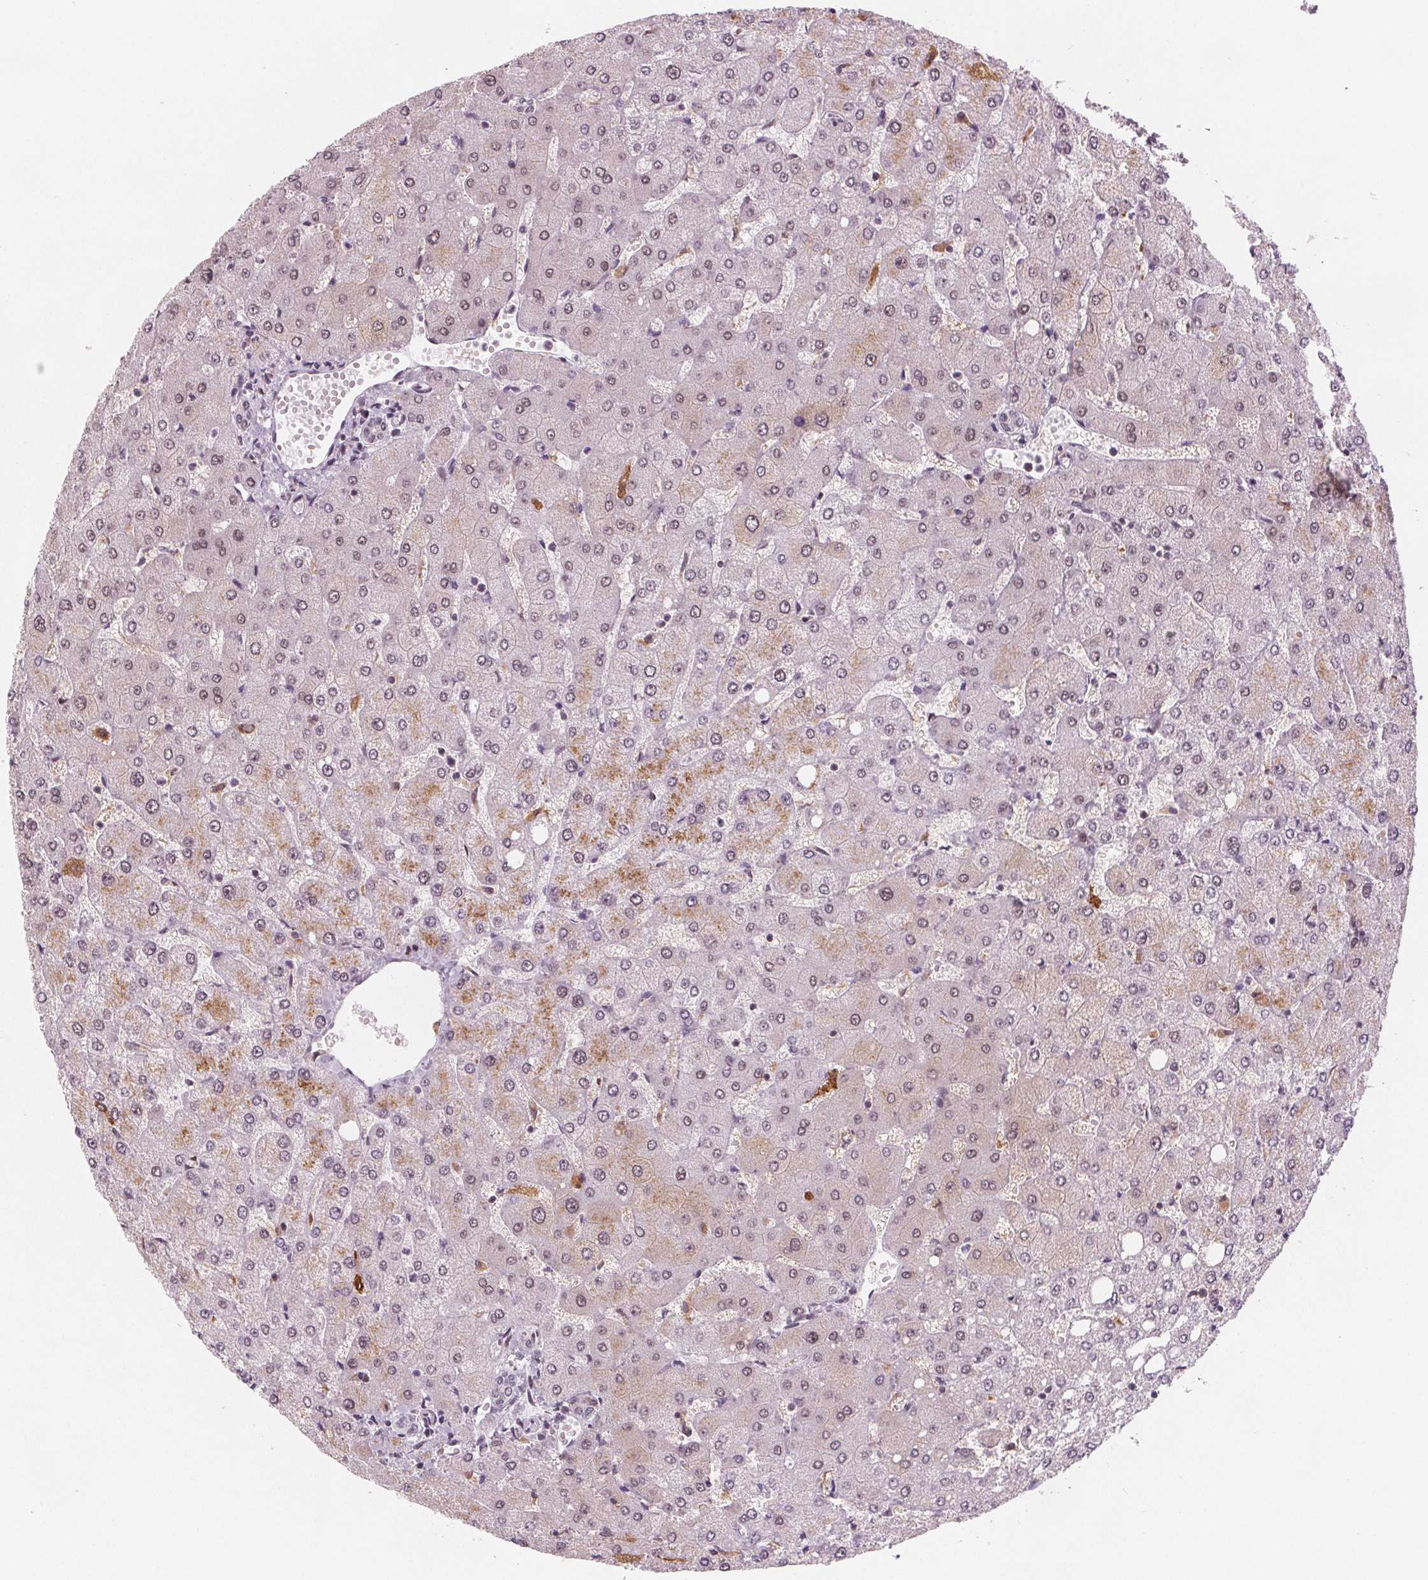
{"staining": {"intensity": "negative", "quantity": "none", "location": "none"}, "tissue": "liver", "cell_type": "Cholangiocytes", "image_type": "normal", "snomed": [{"axis": "morphology", "description": "Normal tissue, NOS"}, {"axis": "topography", "description": "Liver"}], "caption": "Cholangiocytes show no significant protein positivity in unremarkable liver. The staining is performed using DAB (3,3'-diaminobenzidine) brown chromogen with nuclei counter-stained in using hematoxylin.", "gene": "DPM2", "patient": {"sex": "female", "age": 54}}